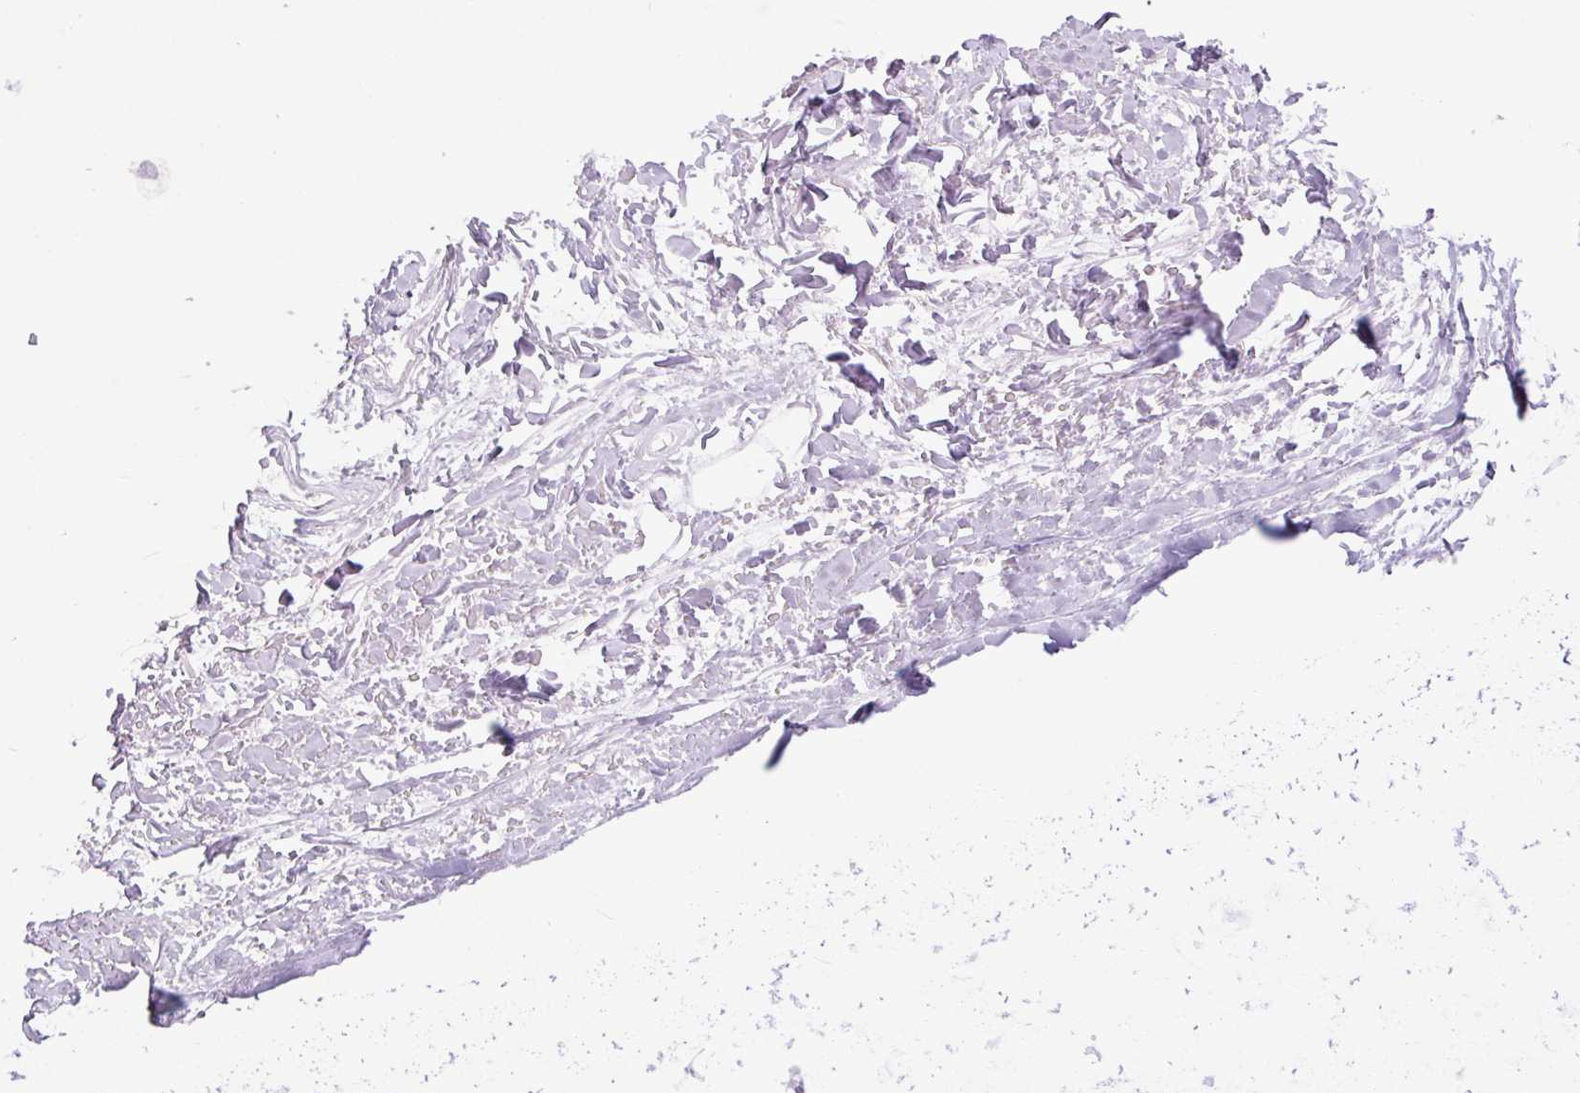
{"staining": {"intensity": "negative", "quantity": "none", "location": "none"}, "tissue": "adipose tissue", "cell_type": "Adipocytes", "image_type": "normal", "snomed": [{"axis": "morphology", "description": "Normal tissue, NOS"}, {"axis": "topography", "description": "Cartilage tissue"}], "caption": "The immunohistochemistry histopathology image has no significant positivity in adipocytes of adipose tissue.", "gene": "SPI1", "patient": {"sex": "male", "age": 57}}